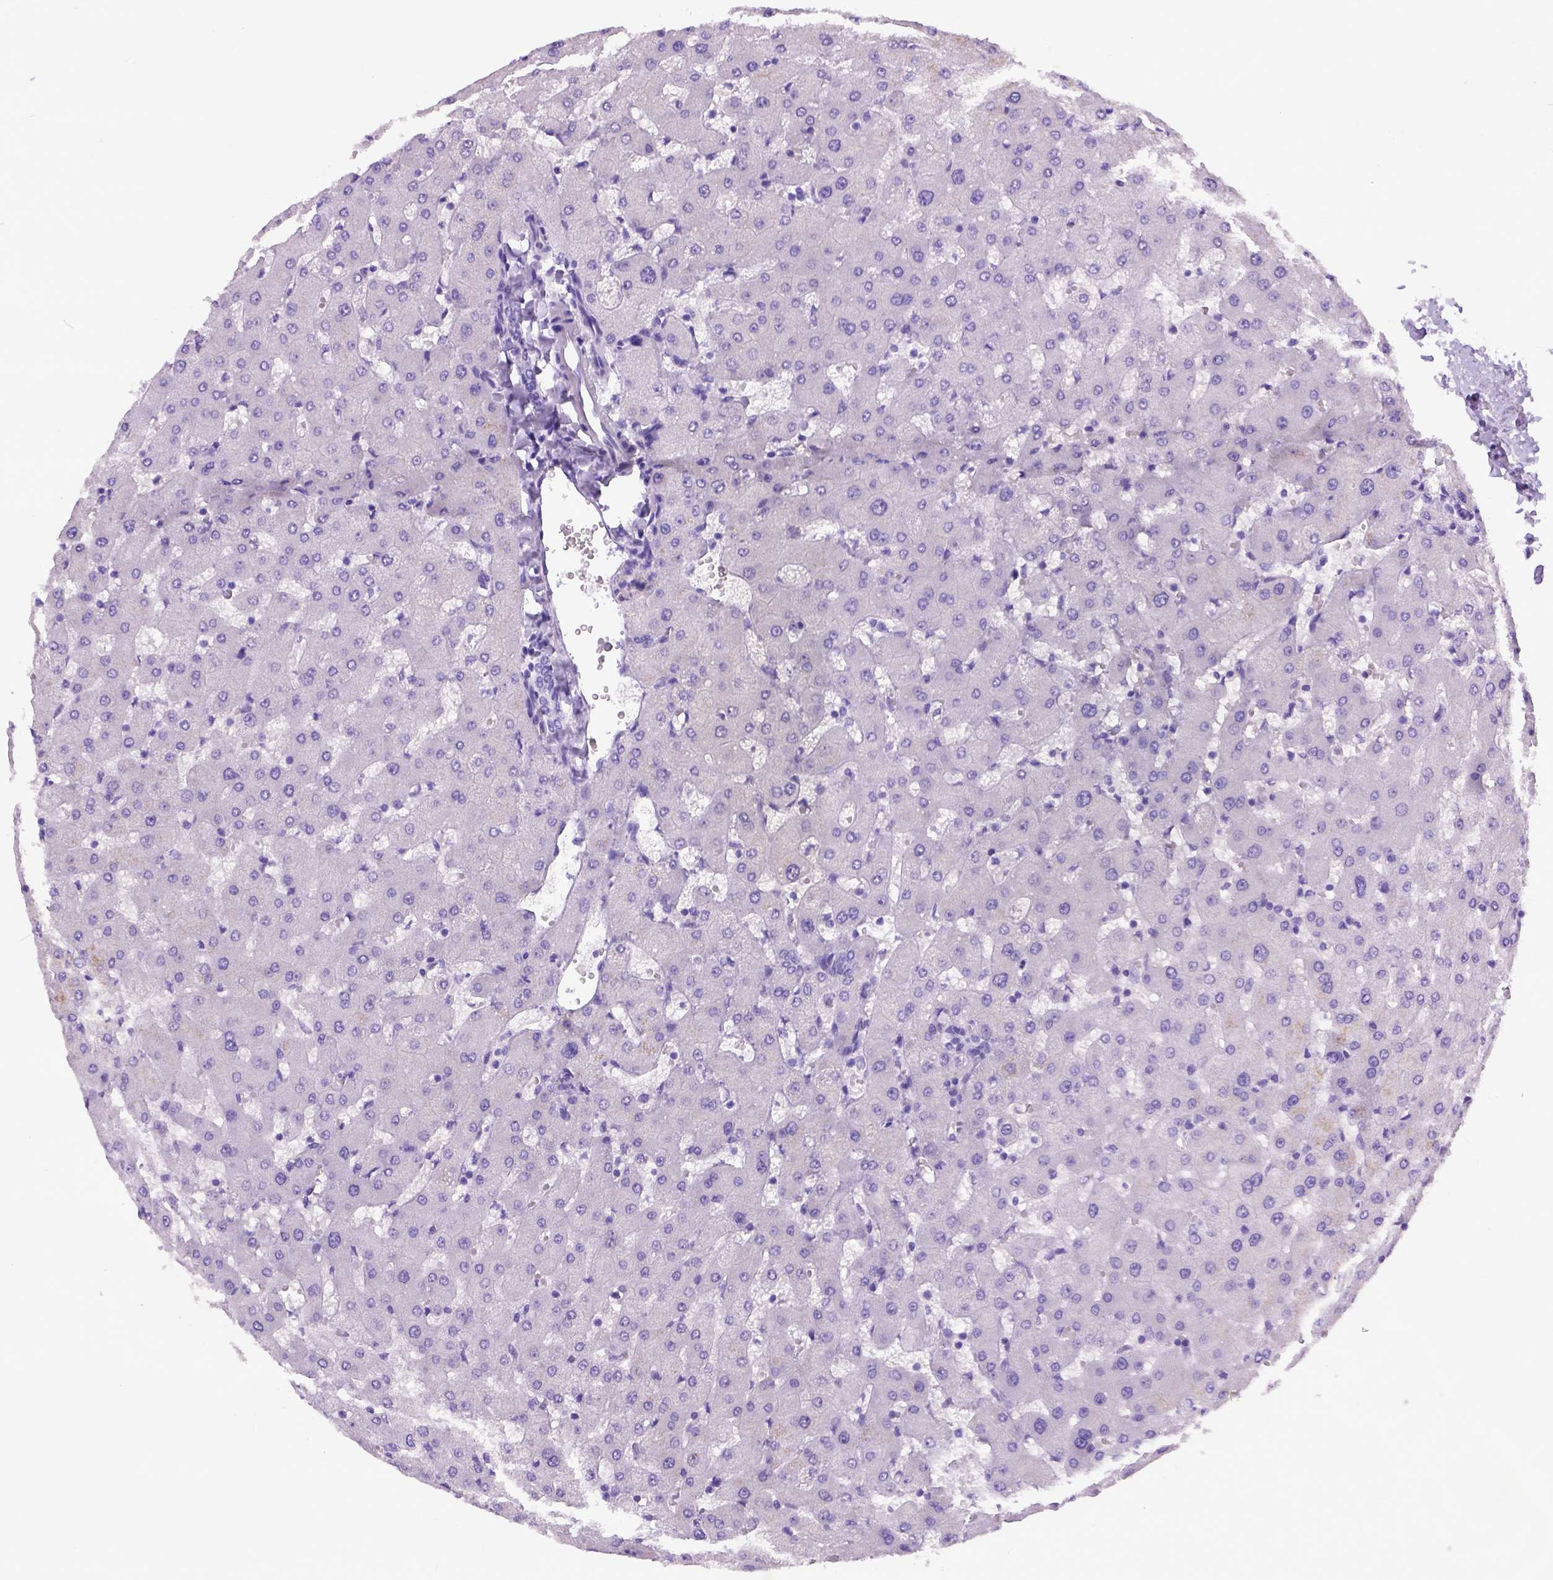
{"staining": {"intensity": "negative", "quantity": "none", "location": "none"}, "tissue": "liver", "cell_type": "Cholangiocytes", "image_type": "normal", "snomed": [{"axis": "morphology", "description": "Normal tissue, NOS"}, {"axis": "topography", "description": "Liver"}], "caption": "Immunohistochemistry of unremarkable liver demonstrates no staining in cholangiocytes.", "gene": "IGF2", "patient": {"sex": "female", "age": 63}}